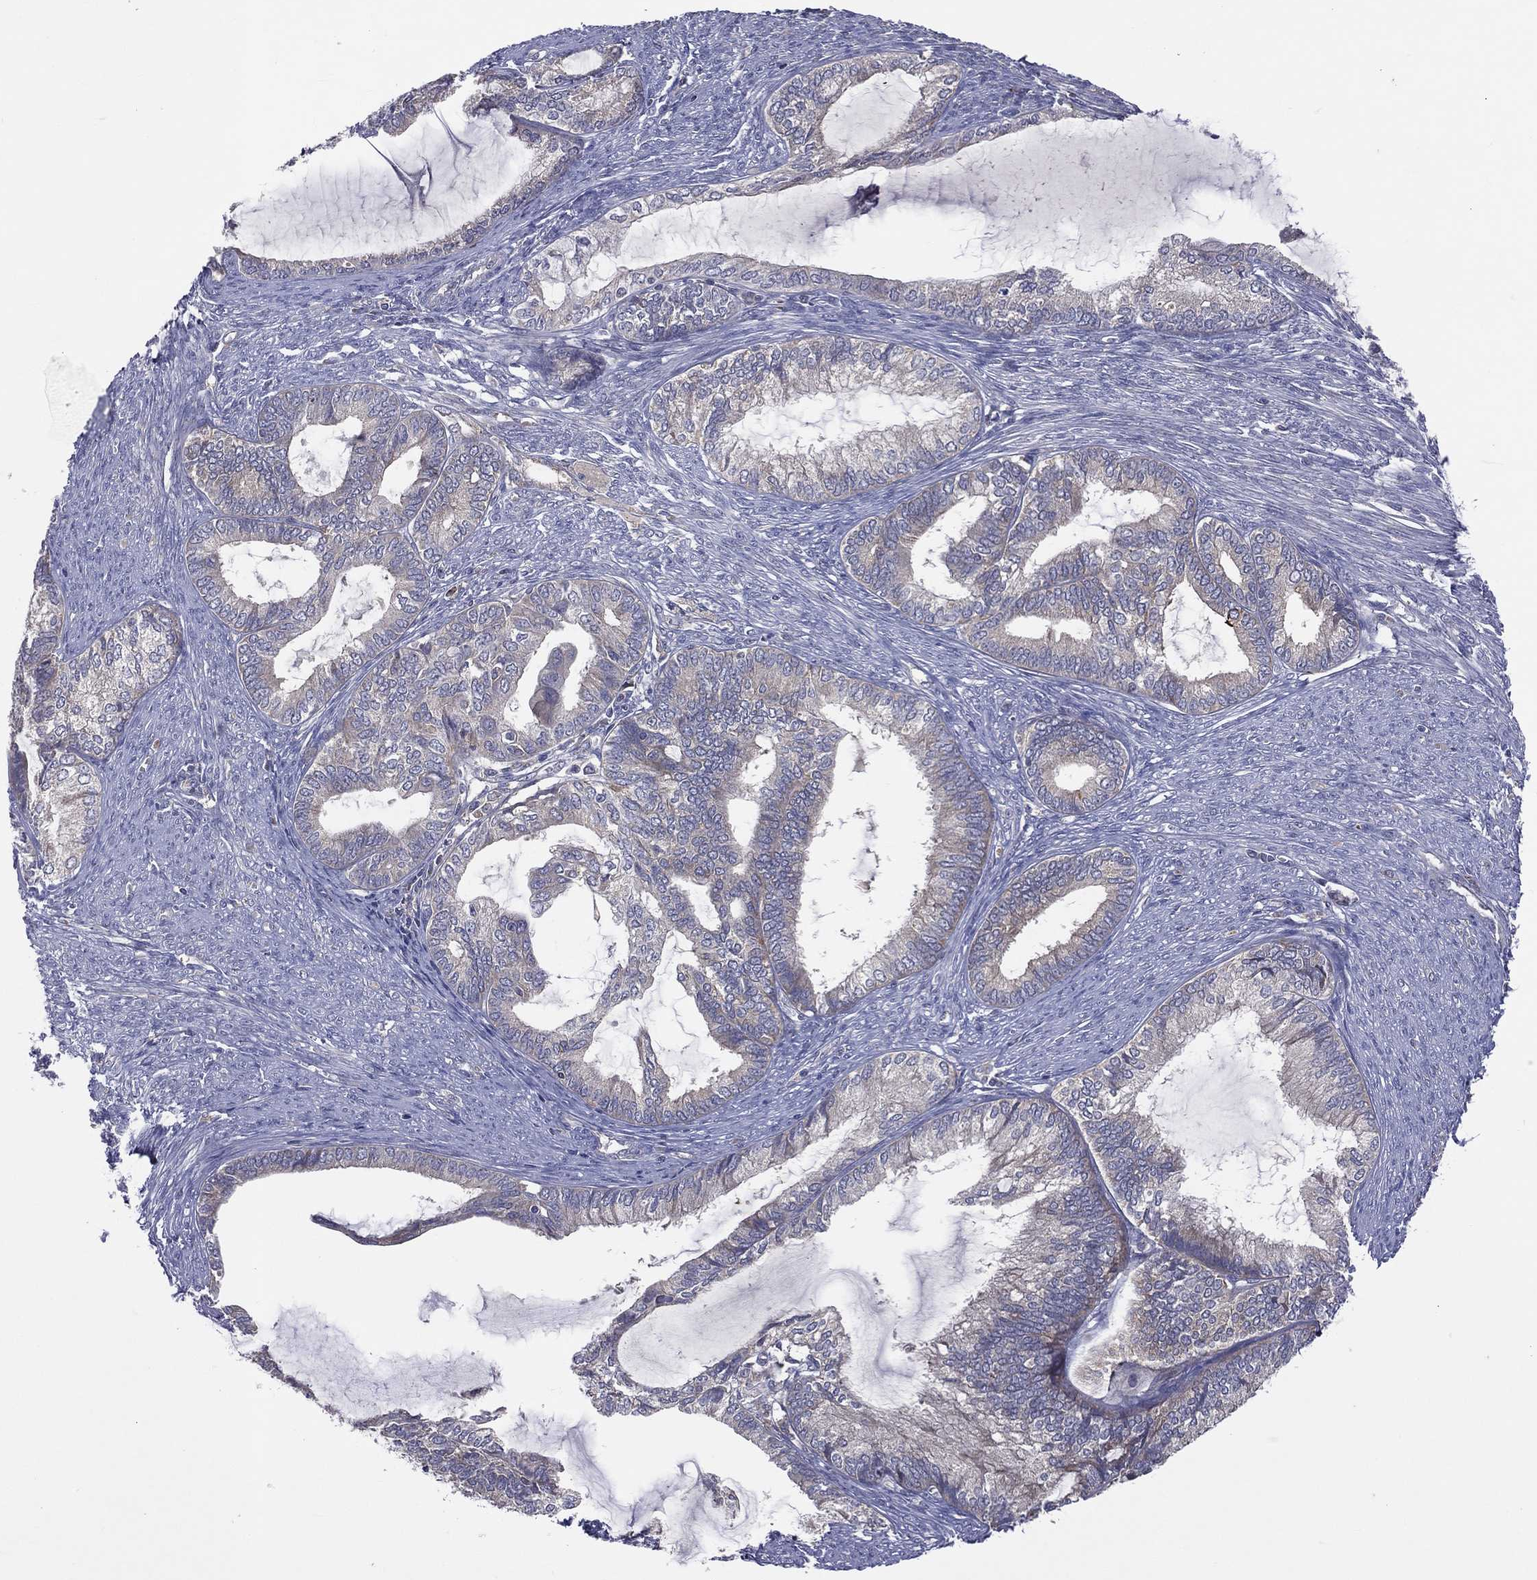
{"staining": {"intensity": "negative", "quantity": "none", "location": "none"}, "tissue": "endometrial cancer", "cell_type": "Tumor cells", "image_type": "cancer", "snomed": [{"axis": "morphology", "description": "Adenocarcinoma, NOS"}, {"axis": "topography", "description": "Endometrium"}], "caption": "The image displays no staining of tumor cells in endometrial cancer. (Stains: DAB (3,3'-diaminobenzidine) immunohistochemistry (IHC) with hematoxylin counter stain, Microscopy: brightfield microscopy at high magnification).", "gene": "STARD3", "patient": {"sex": "female", "age": 86}}